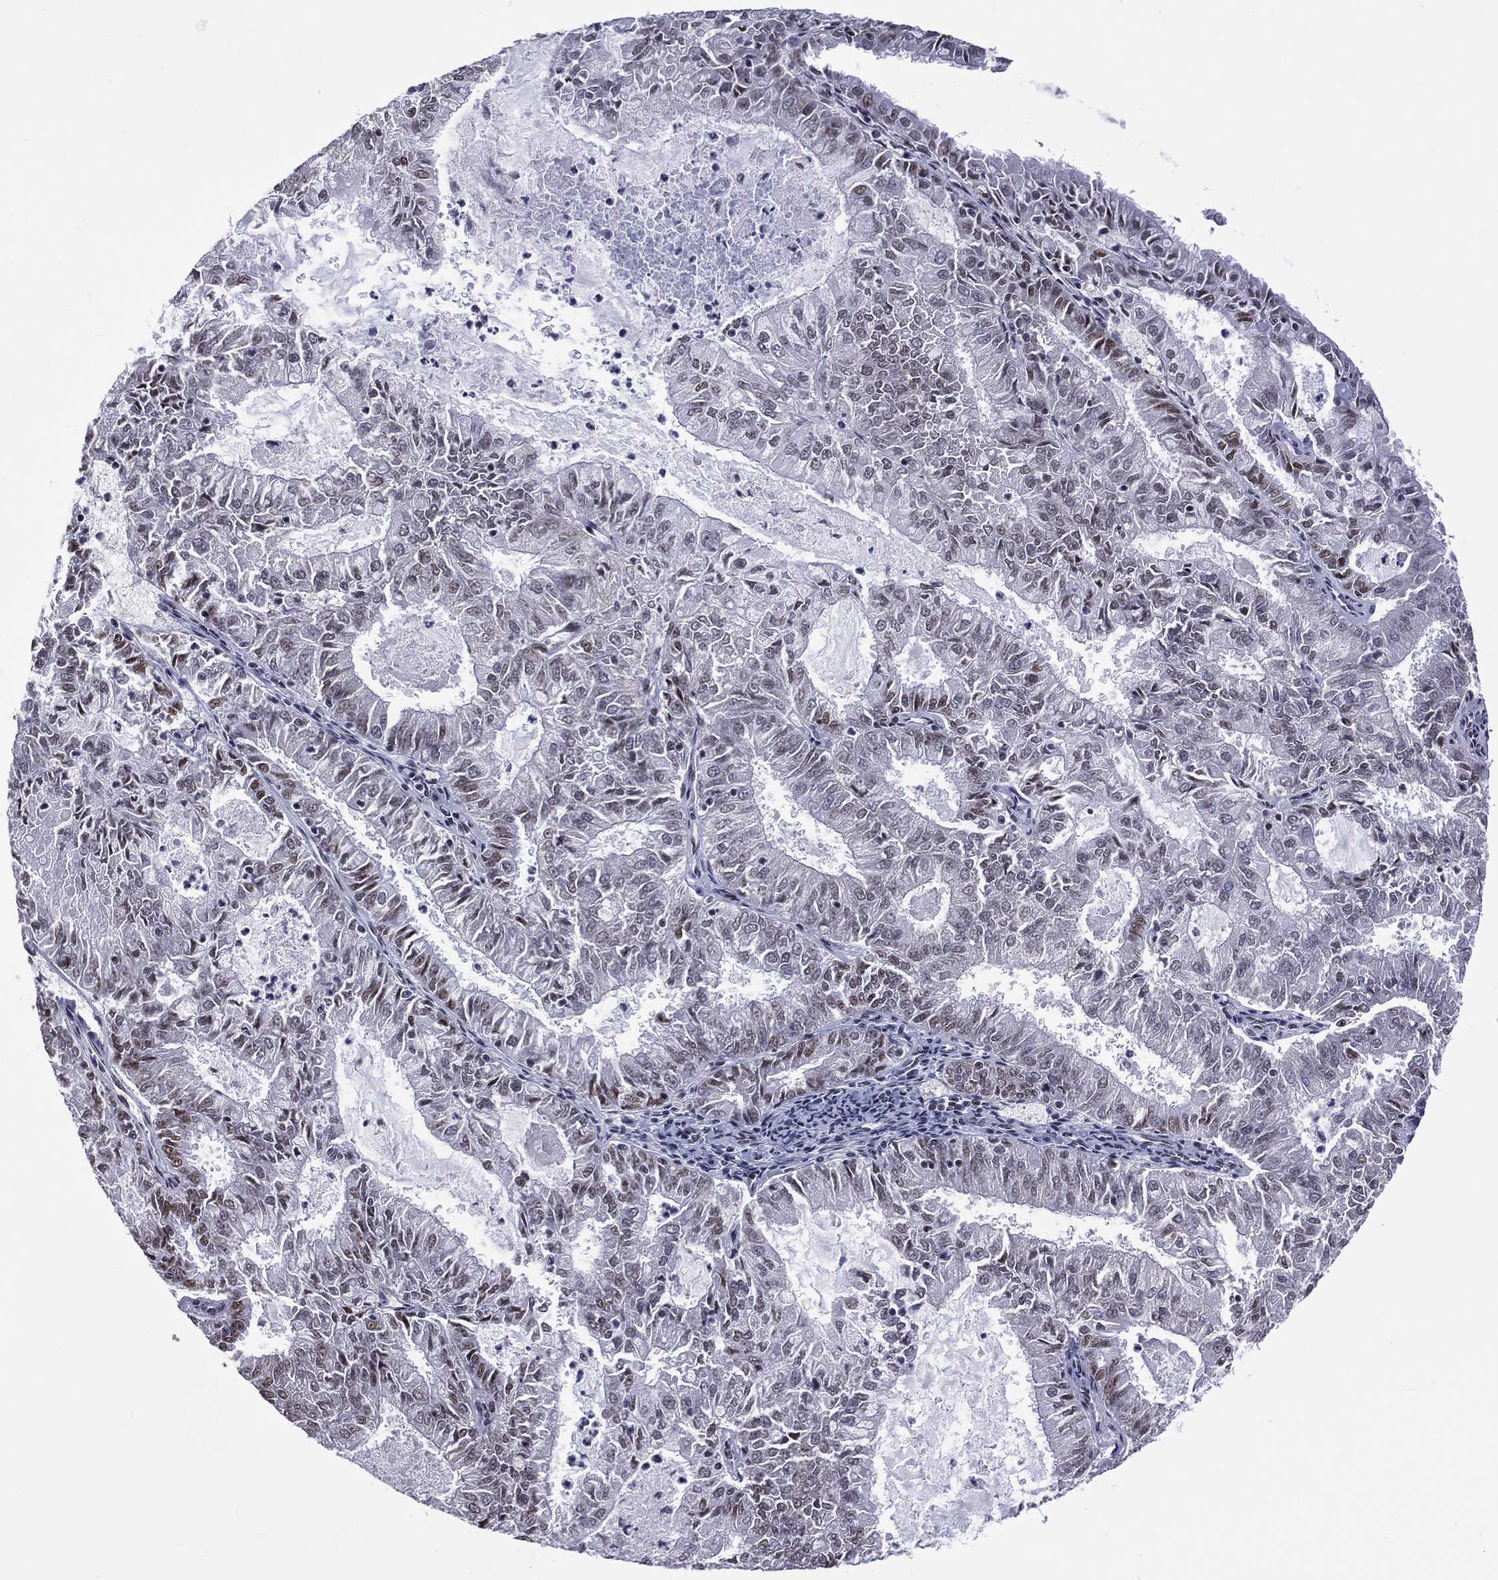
{"staining": {"intensity": "moderate", "quantity": "<25%", "location": "nuclear"}, "tissue": "endometrial cancer", "cell_type": "Tumor cells", "image_type": "cancer", "snomed": [{"axis": "morphology", "description": "Adenocarcinoma, NOS"}, {"axis": "topography", "description": "Endometrium"}], "caption": "Moderate nuclear protein expression is identified in approximately <25% of tumor cells in endometrial cancer. (DAB = brown stain, brightfield microscopy at high magnification).", "gene": "ZNF7", "patient": {"sex": "female", "age": 57}}